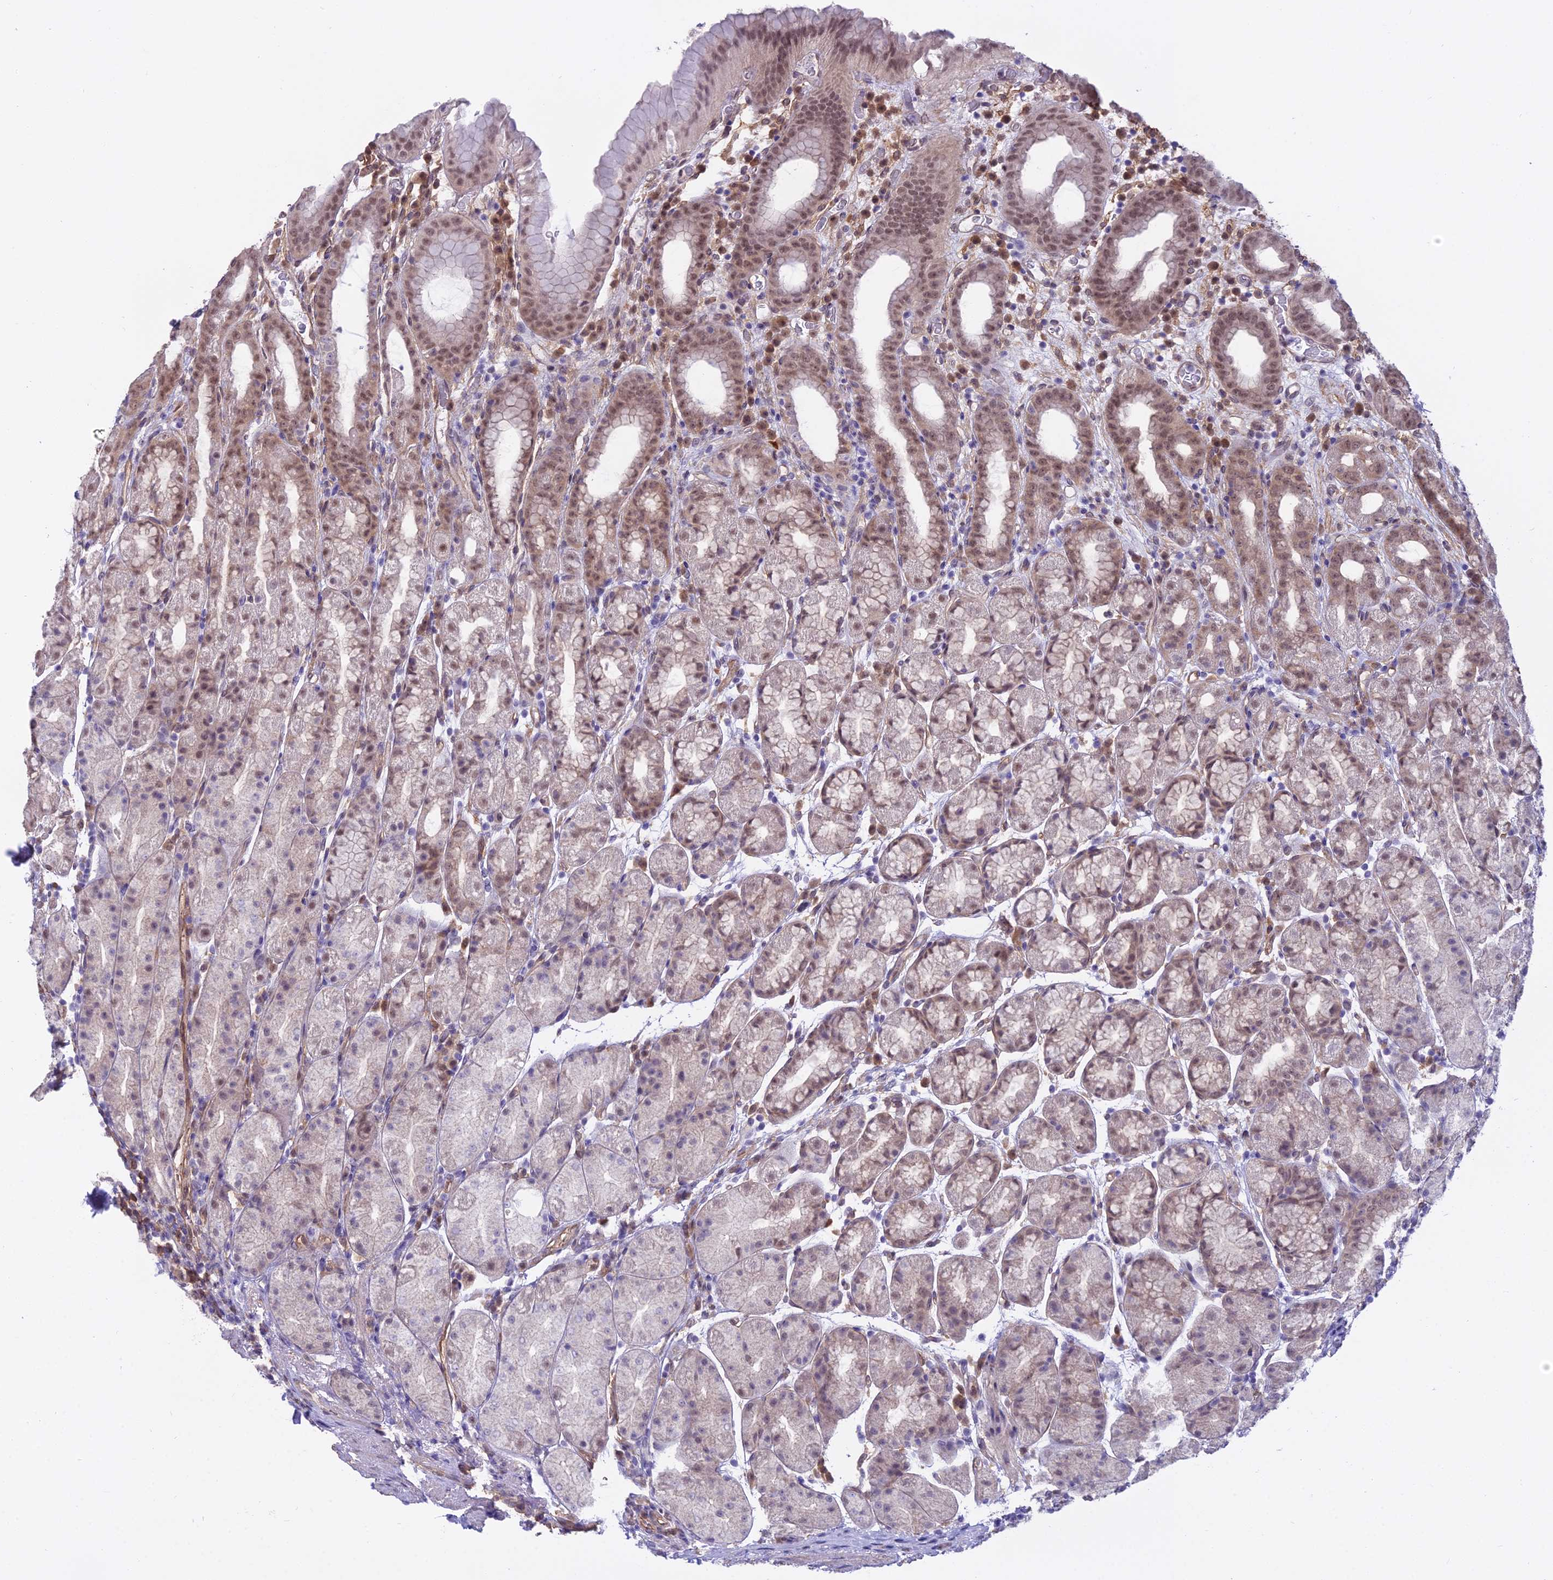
{"staining": {"intensity": "moderate", "quantity": ">75%", "location": "nuclear"}, "tissue": "stomach", "cell_type": "Glandular cells", "image_type": "normal", "snomed": [{"axis": "morphology", "description": "Normal tissue, NOS"}, {"axis": "topography", "description": "Stomach, upper"}, {"axis": "topography", "description": "Stomach, lower"}, {"axis": "topography", "description": "Small intestine"}], "caption": "This is an image of IHC staining of benign stomach, which shows moderate positivity in the nuclear of glandular cells.", "gene": "BLNK", "patient": {"sex": "male", "age": 68}}